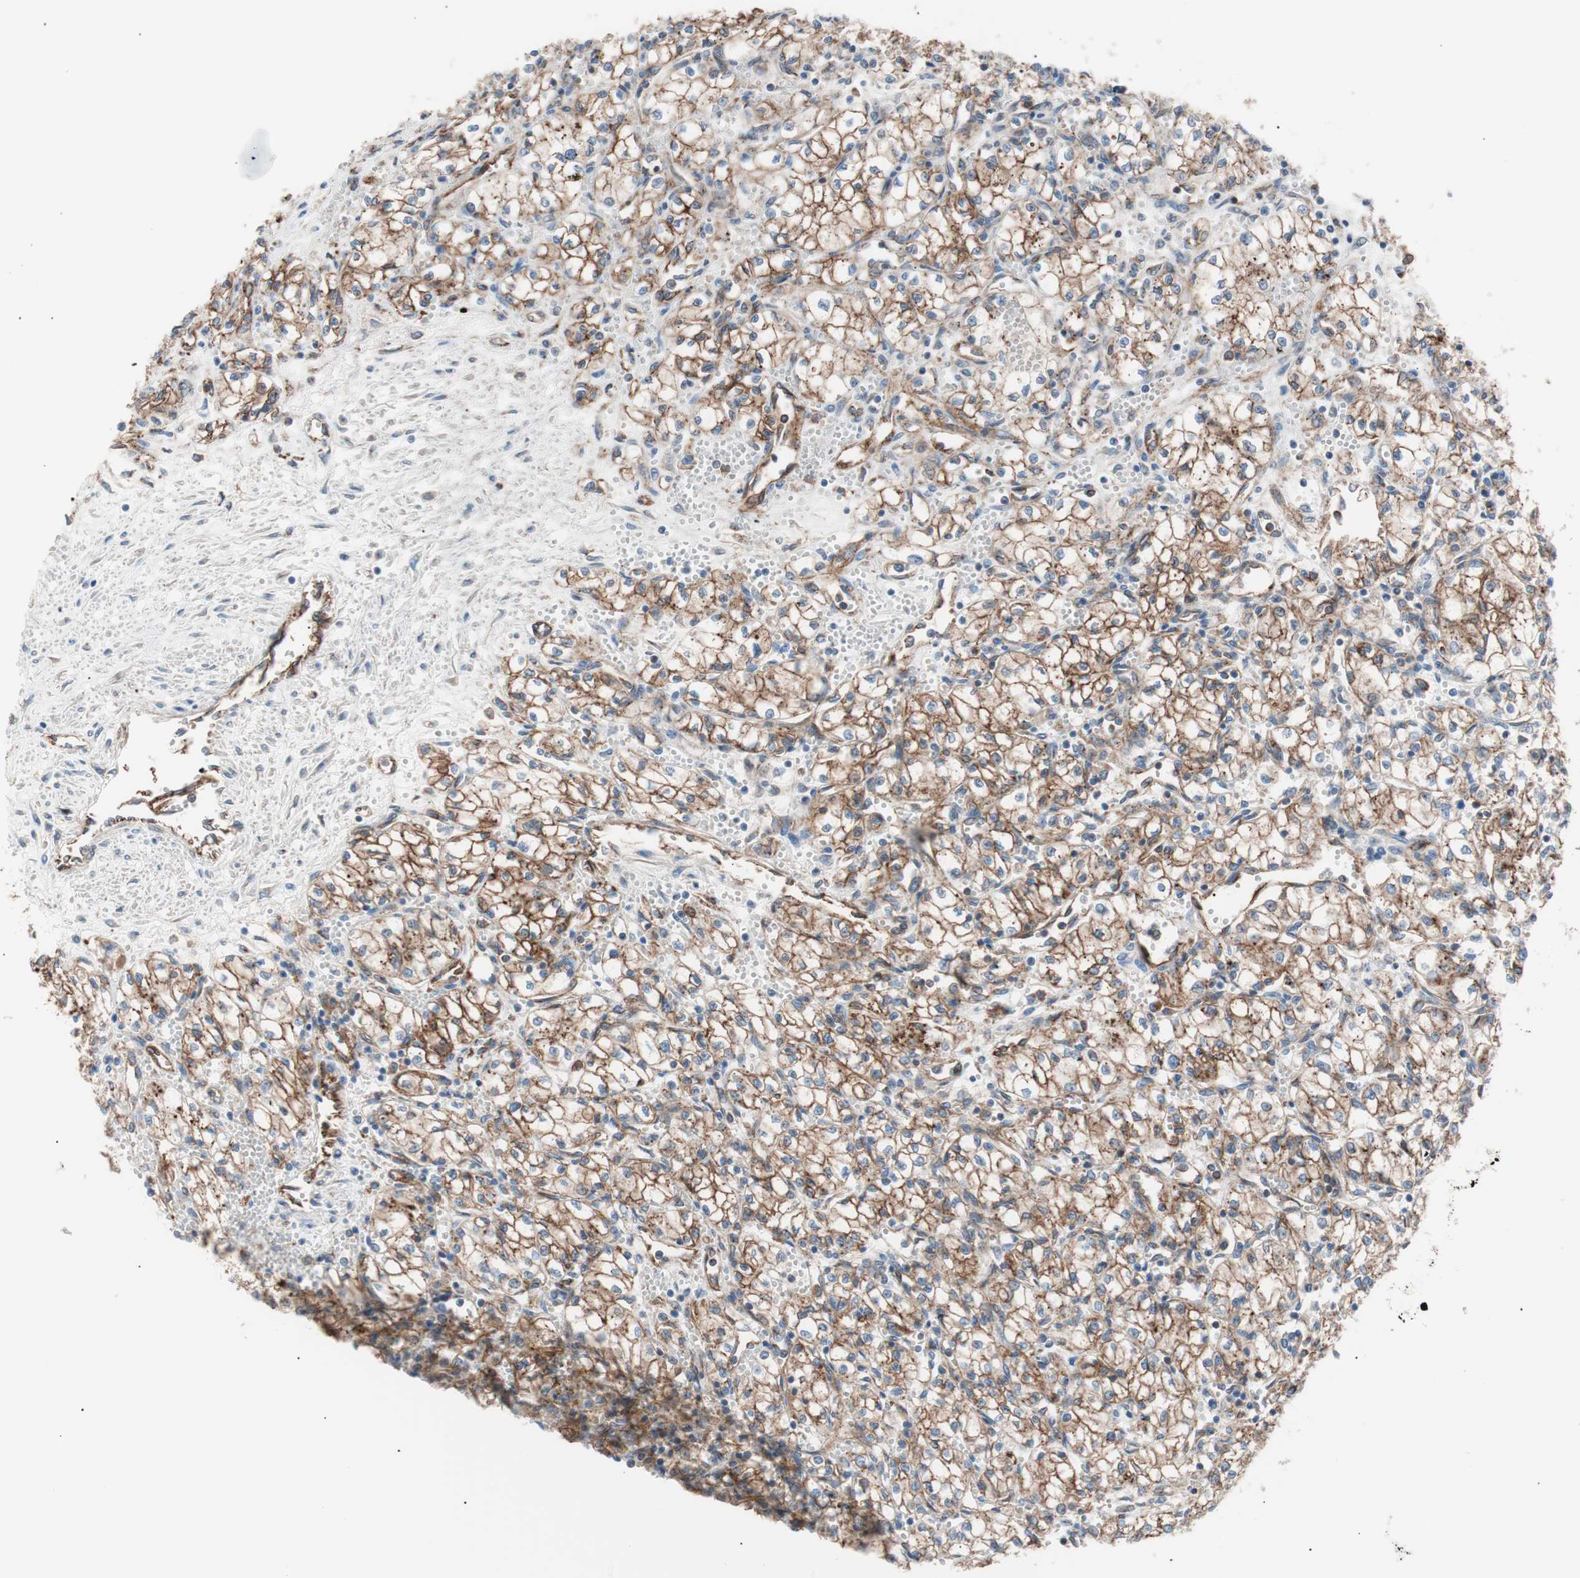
{"staining": {"intensity": "moderate", "quantity": ">75%", "location": "cytoplasmic/membranous"}, "tissue": "renal cancer", "cell_type": "Tumor cells", "image_type": "cancer", "snomed": [{"axis": "morphology", "description": "Normal tissue, NOS"}, {"axis": "morphology", "description": "Adenocarcinoma, NOS"}, {"axis": "topography", "description": "Kidney"}], "caption": "Brown immunohistochemical staining in renal cancer (adenocarcinoma) reveals moderate cytoplasmic/membranous expression in approximately >75% of tumor cells. (DAB (3,3'-diaminobenzidine) IHC with brightfield microscopy, high magnification).", "gene": "FLOT2", "patient": {"sex": "male", "age": 59}}